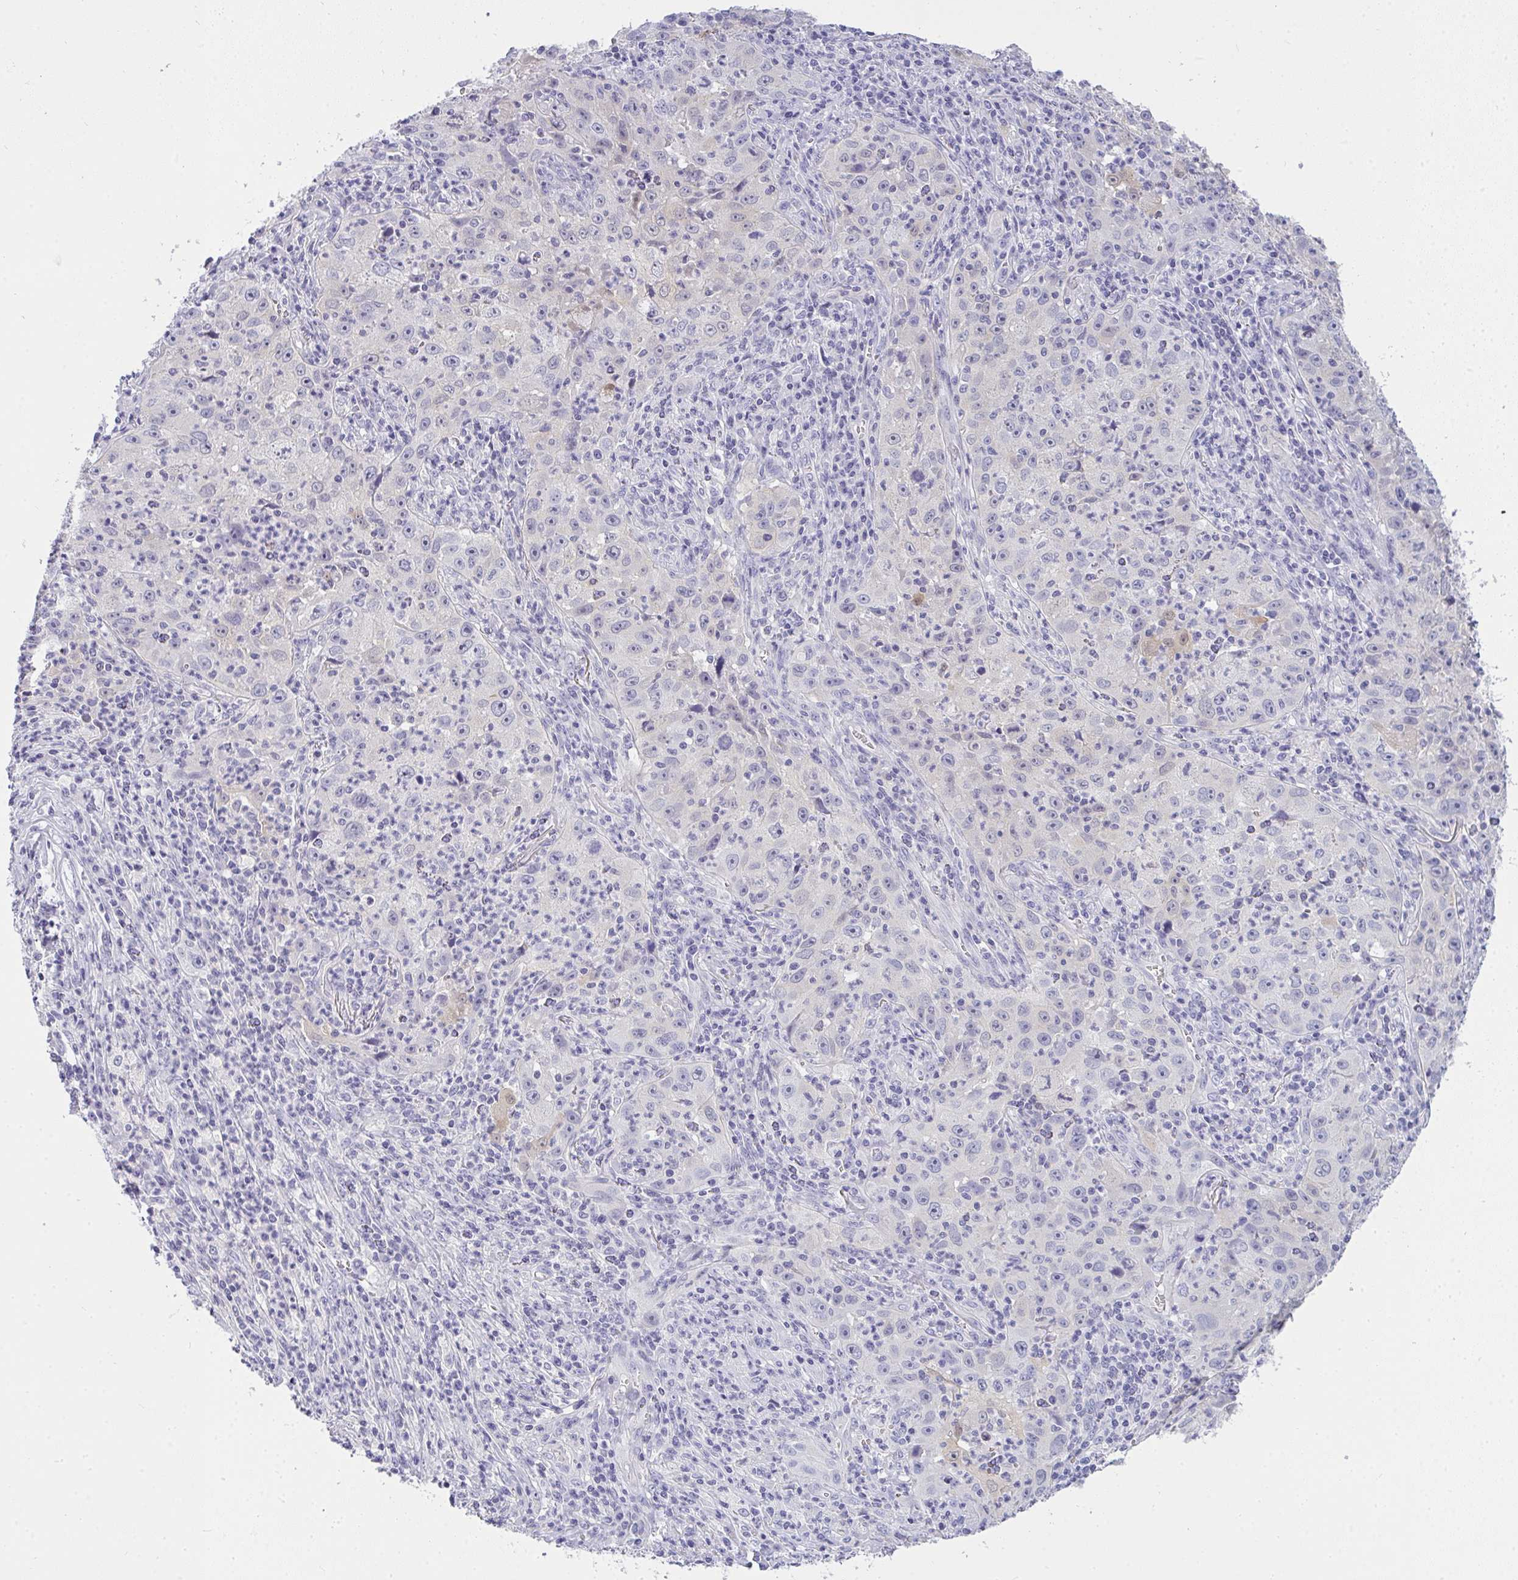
{"staining": {"intensity": "negative", "quantity": "none", "location": "none"}, "tissue": "lung cancer", "cell_type": "Tumor cells", "image_type": "cancer", "snomed": [{"axis": "morphology", "description": "Squamous cell carcinoma, NOS"}, {"axis": "topography", "description": "Lung"}], "caption": "Immunohistochemistry (IHC) photomicrograph of neoplastic tissue: squamous cell carcinoma (lung) stained with DAB (3,3'-diaminobenzidine) shows no significant protein expression in tumor cells. (DAB immunohistochemistry (IHC), high magnification).", "gene": "GSDMB", "patient": {"sex": "male", "age": 71}}